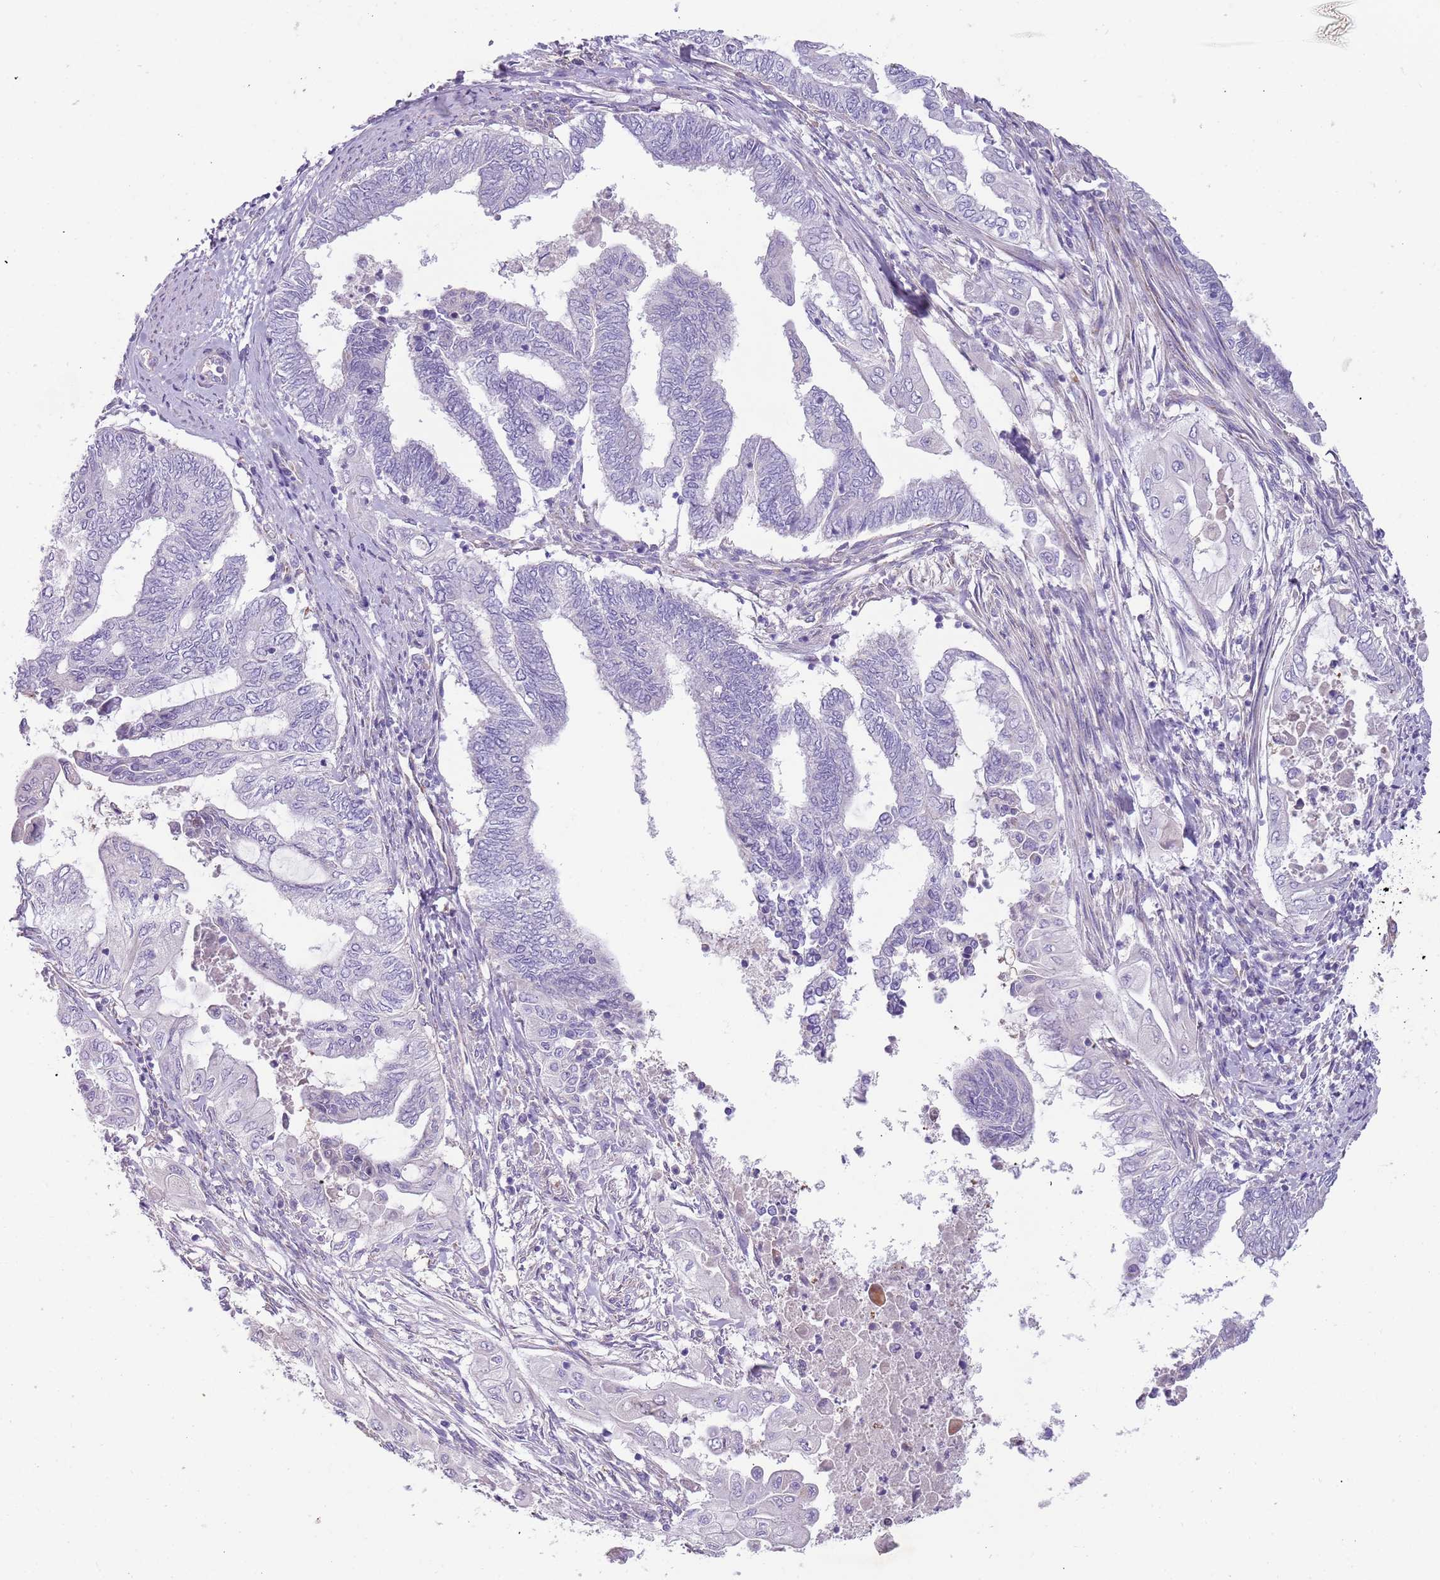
{"staining": {"intensity": "negative", "quantity": "none", "location": "none"}, "tissue": "endometrial cancer", "cell_type": "Tumor cells", "image_type": "cancer", "snomed": [{"axis": "morphology", "description": "Adenocarcinoma, NOS"}, {"axis": "topography", "description": "Uterus"}, {"axis": "topography", "description": "Endometrium"}], "caption": "Immunohistochemical staining of human endometrial cancer shows no significant staining in tumor cells.", "gene": "RNF222", "patient": {"sex": "female", "age": 70}}